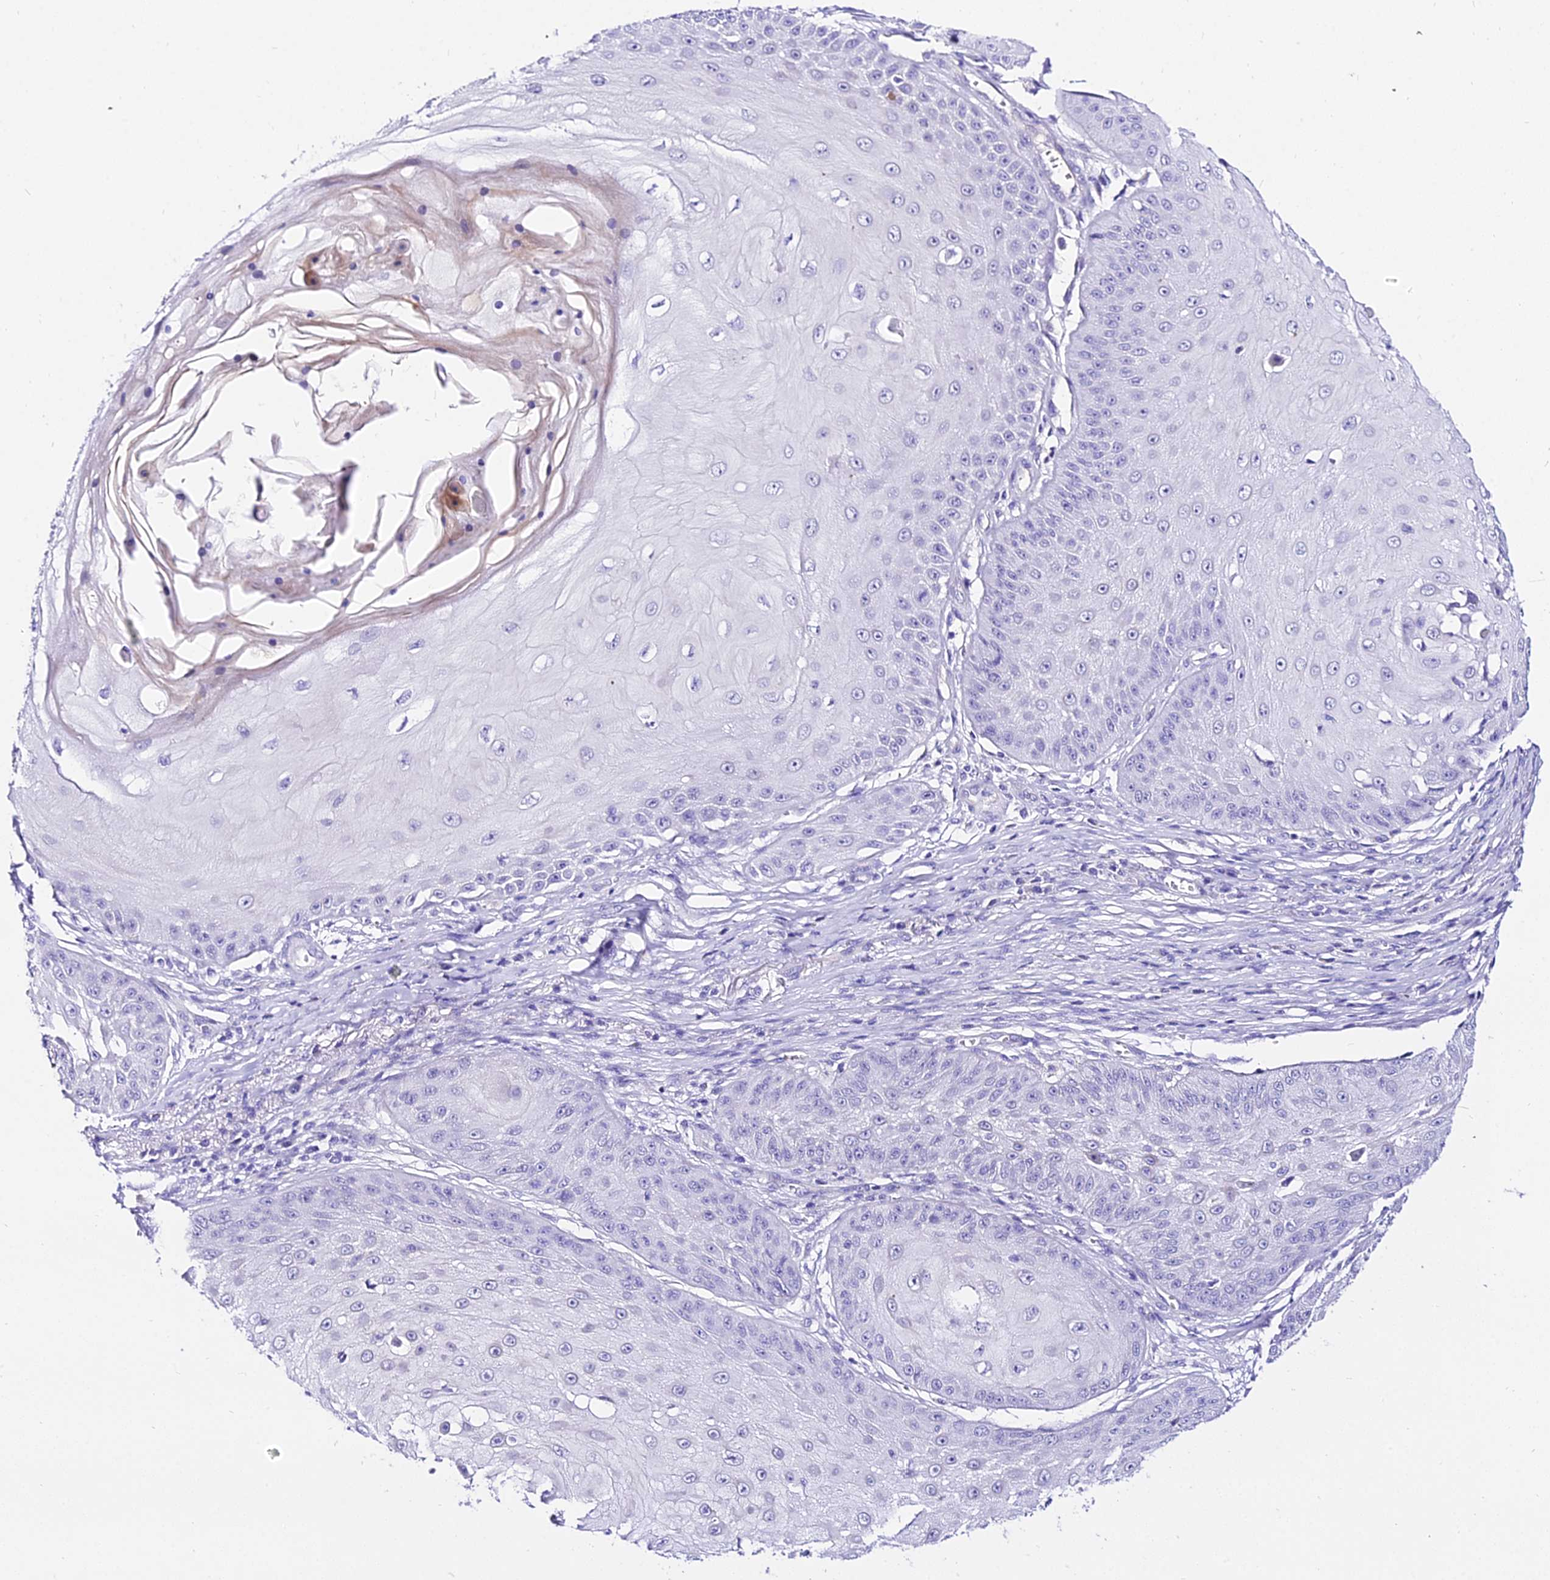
{"staining": {"intensity": "negative", "quantity": "none", "location": "none"}, "tissue": "skin cancer", "cell_type": "Tumor cells", "image_type": "cancer", "snomed": [{"axis": "morphology", "description": "Squamous cell carcinoma, NOS"}, {"axis": "topography", "description": "Skin"}], "caption": "This is an IHC photomicrograph of skin cancer. There is no positivity in tumor cells.", "gene": "DEFB106A", "patient": {"sex": "male", "age": 70}}